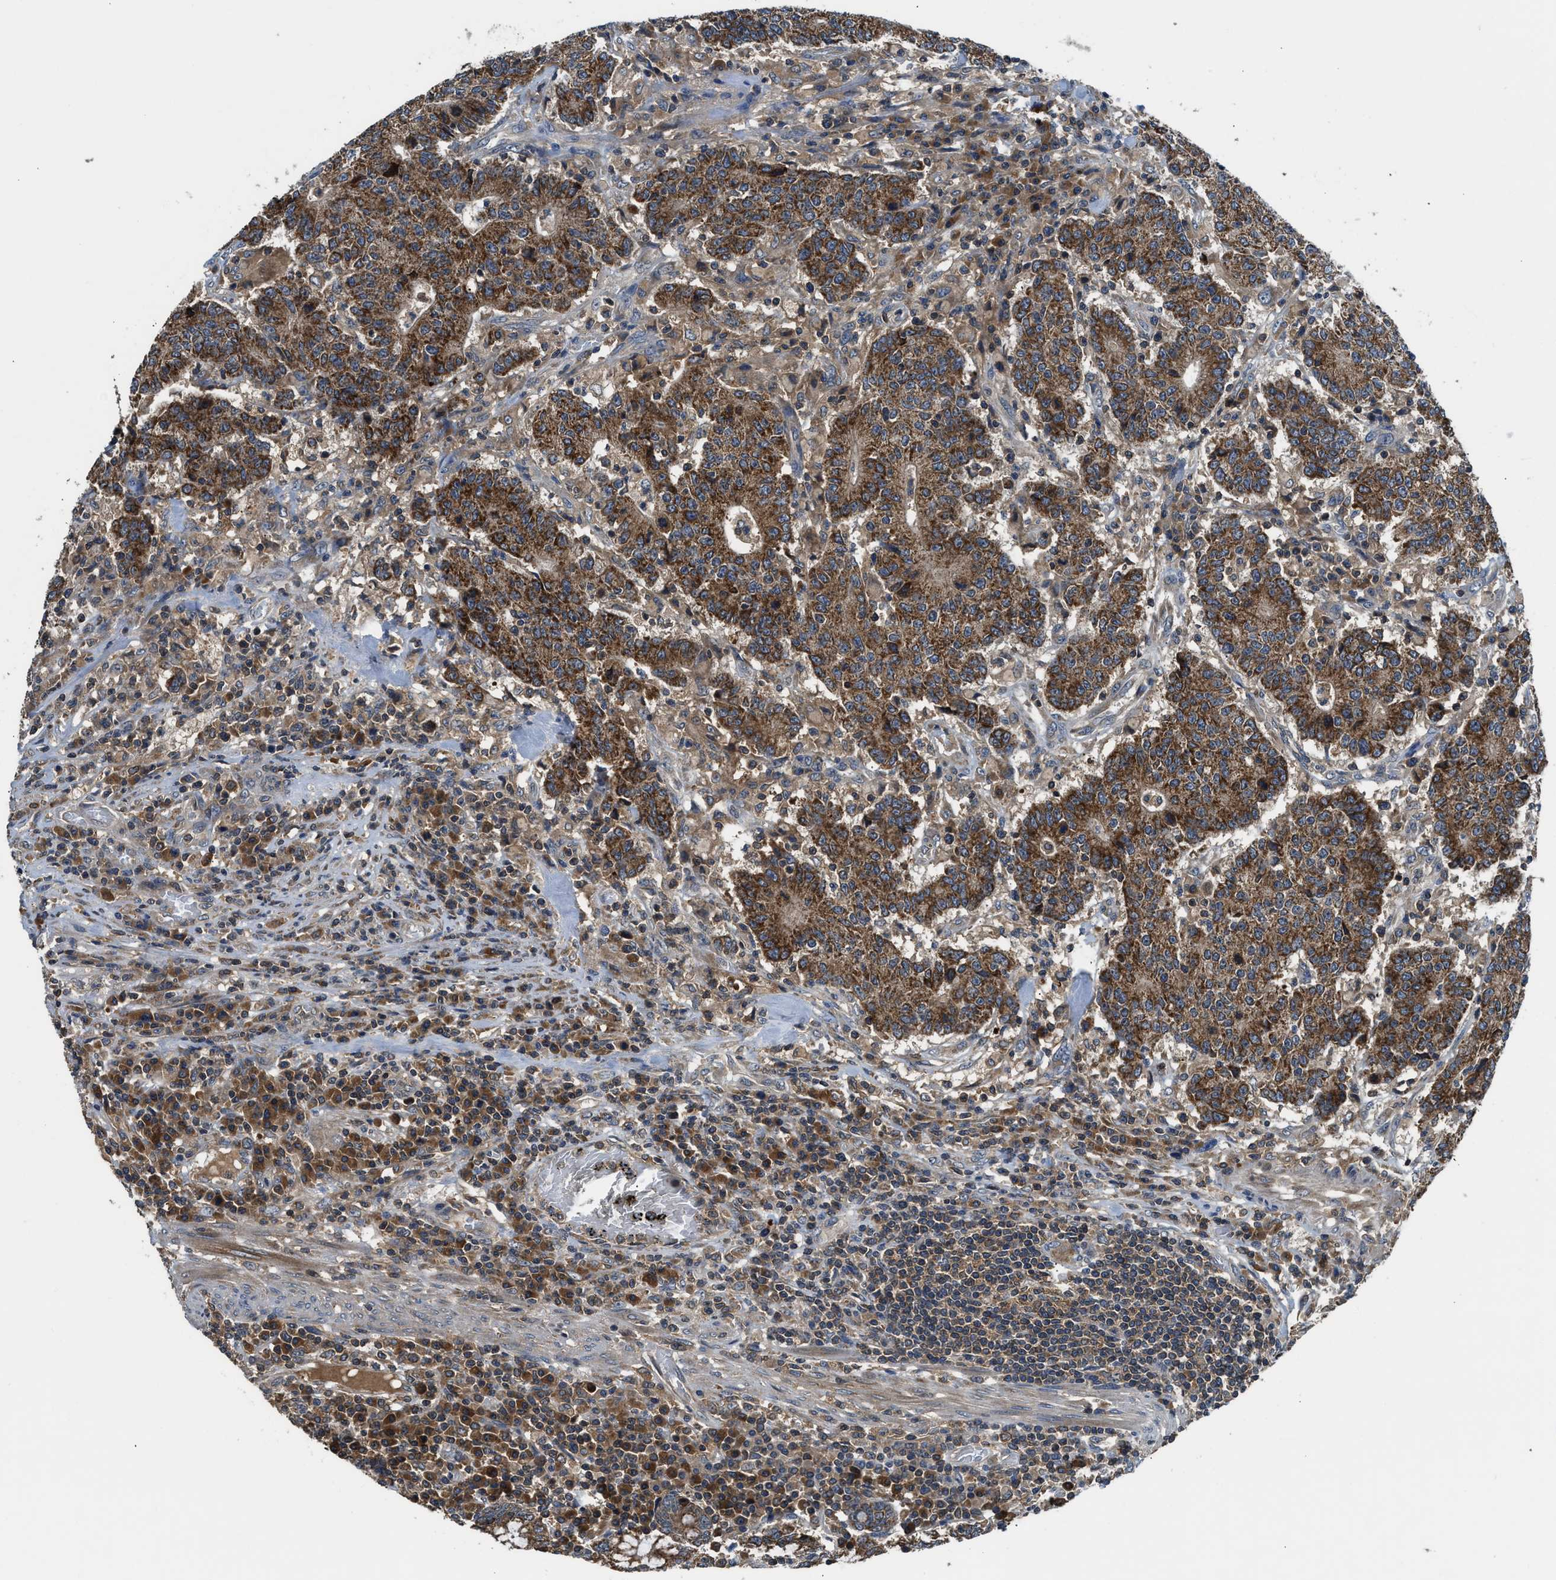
{"staining": {"intensity": "strong", "quantity": ">75%", "location": "cytoplasmic/membranous"}, "tissue": "colorectal cancer", "cell_type": "Tumor cells", "image_type": "cancer", "snomed": [{"axis": "morphology", "description": "Adenocarcinoma, NOS"}, {"axis": "topography", "description": "Colon"}], "caption": "This histopathology image shows immunohistochemistry staining of colorectal cancer, with high strong cytoplasmic/membranous staining in approximately >75% of tumor cells.", "gene": "PAFAH2", "patient": {"sex": "female", "age": 75}}